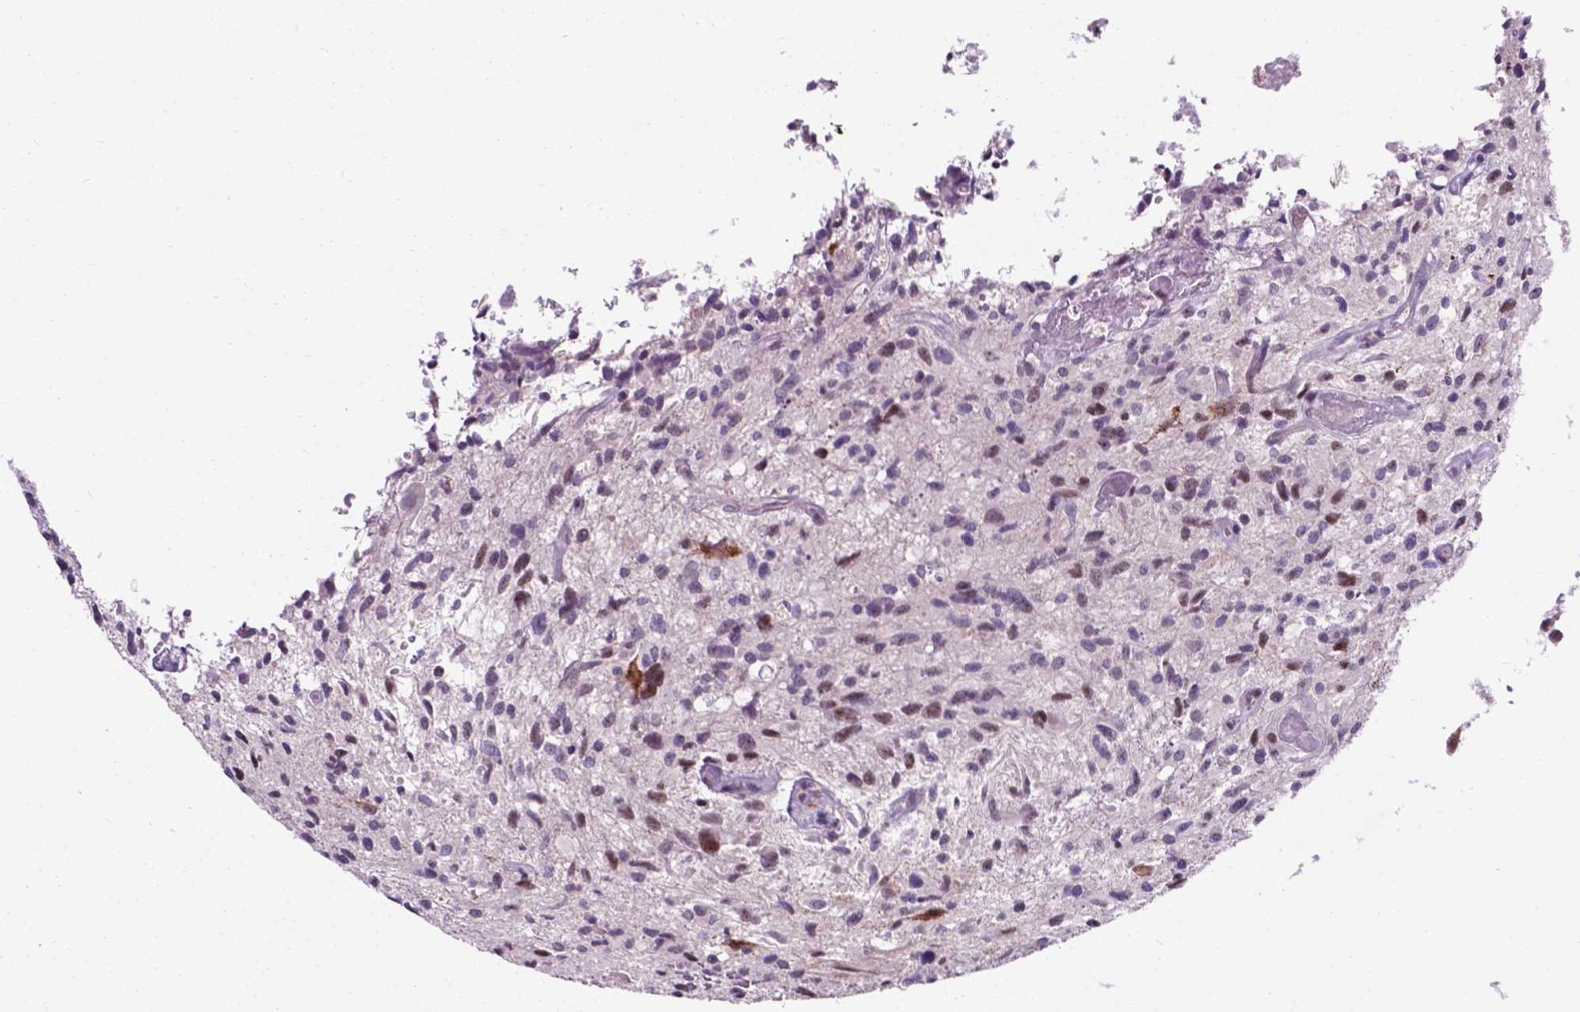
{"staining": {"intensity": "moderate", "quantity": "<25%", "location": "nuclear"}, "tissue": "glioma", "cell_type": "Tumor cells", "image_type": "cancer", "snomed": [{"axis": "morphology", "description": "Glioma, malignant, High grade"}, {"axis": "topography", "description": "Brain"}], "caption": "High-power microscopy captured an IHC micrograph of glioma, revealing moderate nuclear positivity in about <25% of tumor cells.", "gene": "SMAD3", "patient": {"sex": "male", "age": 63}}